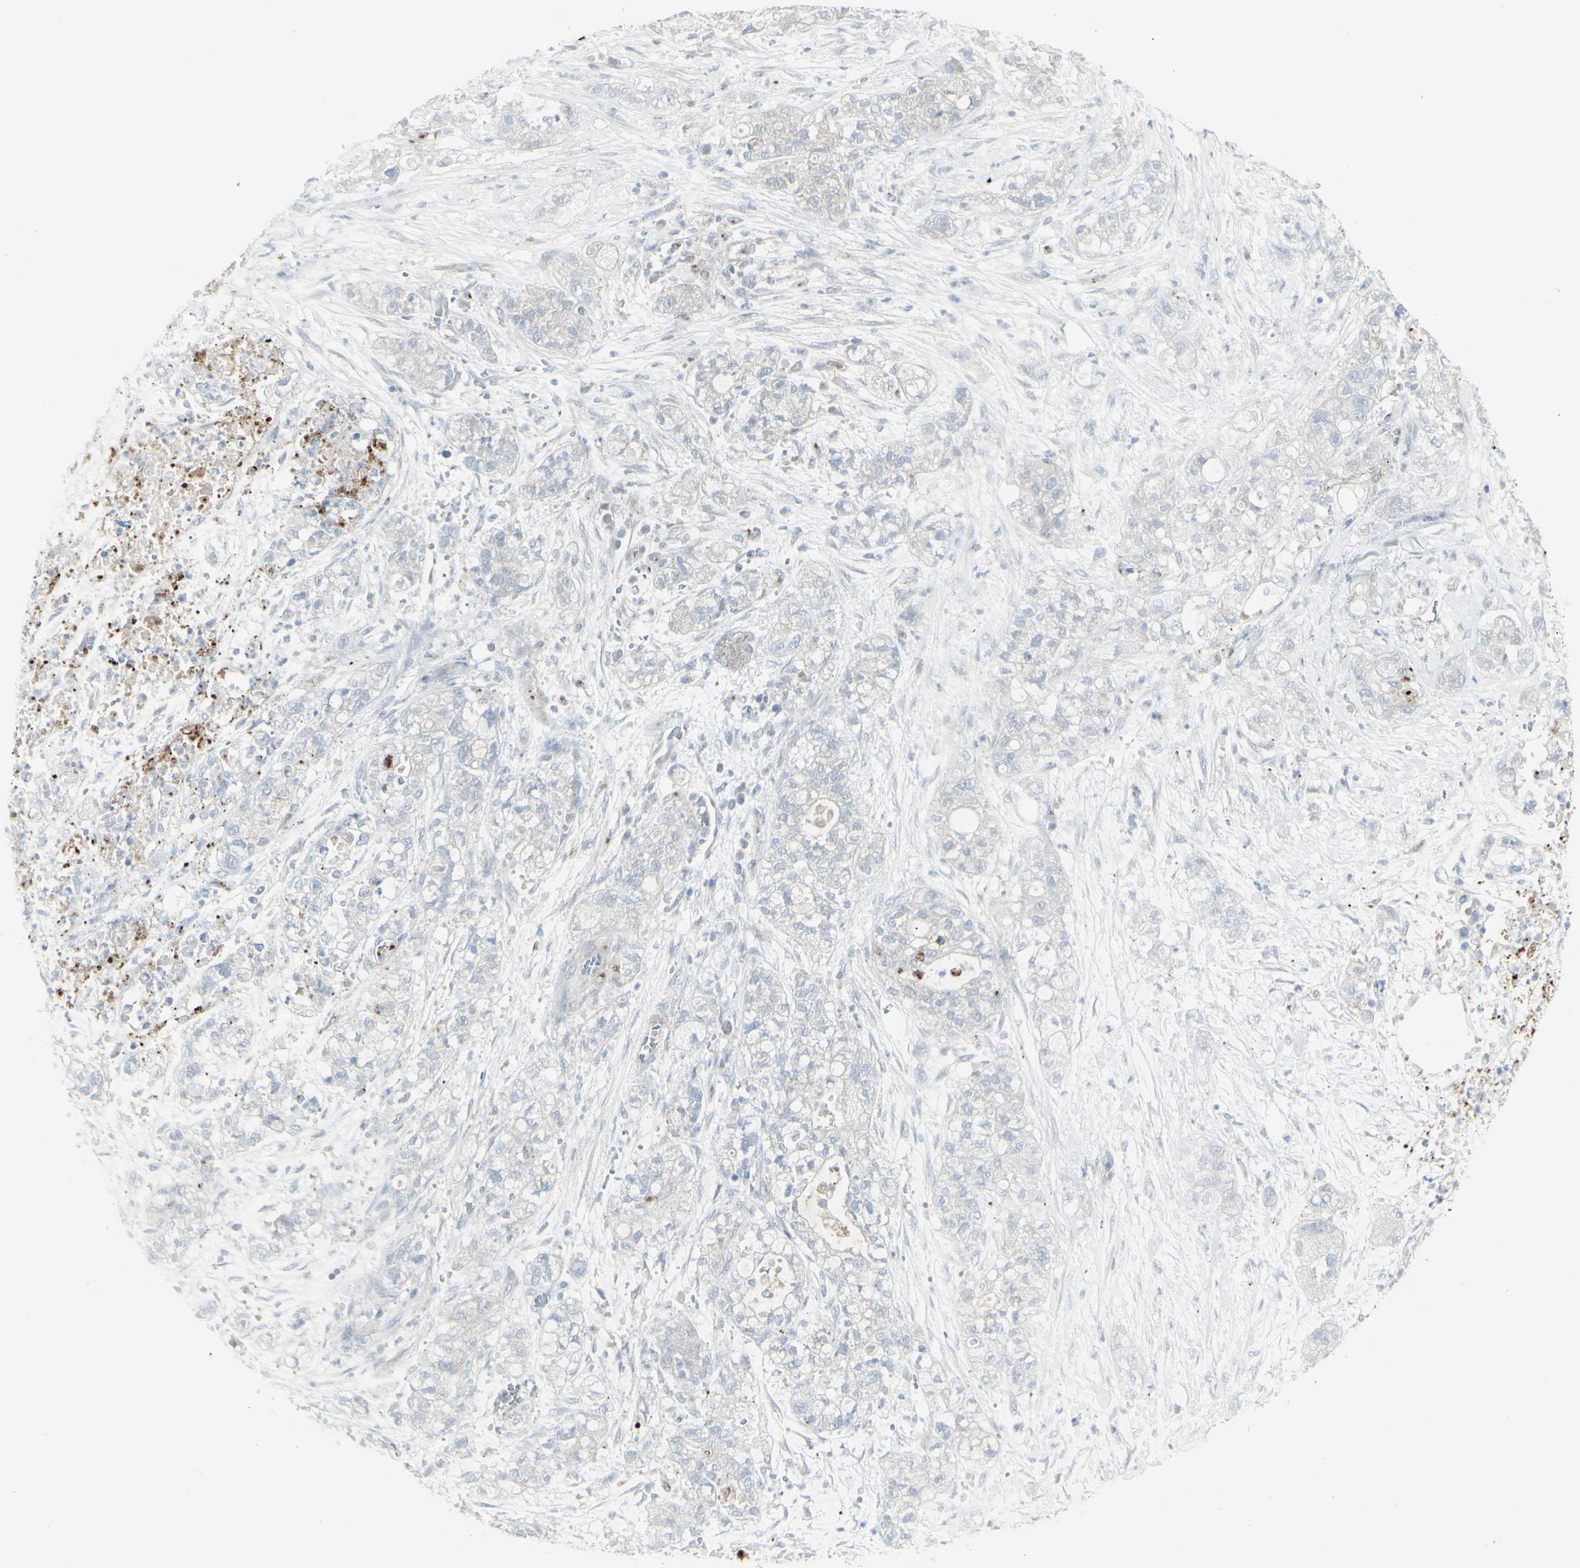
{"staining": {"intensity": "negative", "quantity": "none", "location": "none"}, "tissue": "pancreatic cancer", "cell_type": "Tumor cells", "image_type": "cancer", "snomed": [{"axis": "morphology", "description": "Adenocarcinoma, NOS"}, {"axis": "topography", "description": "Pancreas"}], "caption": "The immunohistochemistry (IHC) image has no significant staining in tumor cells of pancreatic cancer (adenocarcinoma) tissue.", "gene": "GALNT6", "patient": {"sex": "female", "age": 78}}